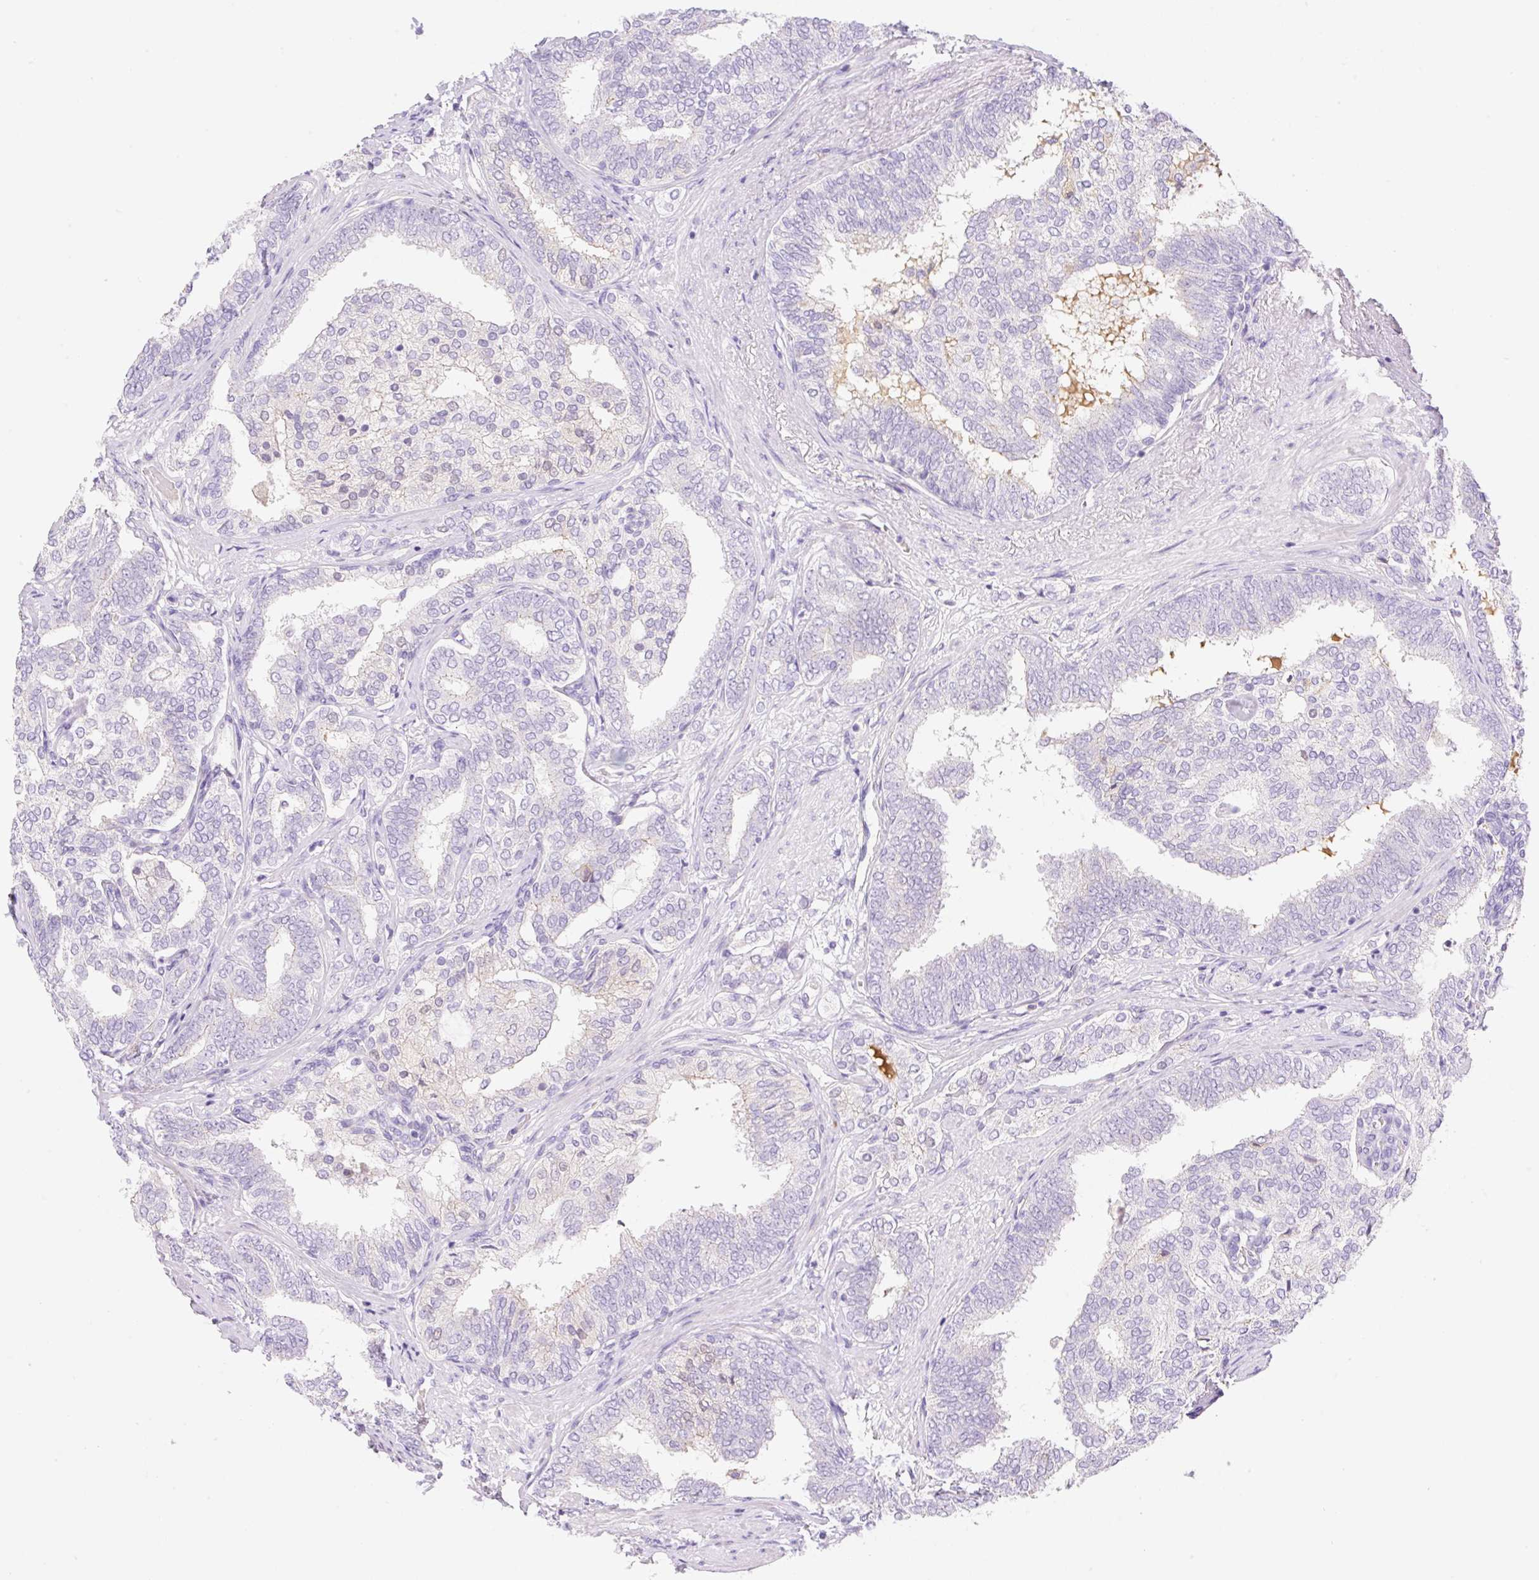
{"staining": {"intensity": "negative", "quantity": "none", "location": "none"}, "tissue": "prostate cancer", "cell_type": "Tumor cells", "image_type": "cancer", "snomed": [{"axis": "morphology", "description": "Adenocarcinoma, High grade"}, {"axis": "topography", "description": "Prostate"}], "caption": "The micrograph displays no staining of tumor cells in prostate cancer (high-grade adenocarcinoma).", "gene": "DENND5A", "patient": {"sex": "male", "age": 72}}